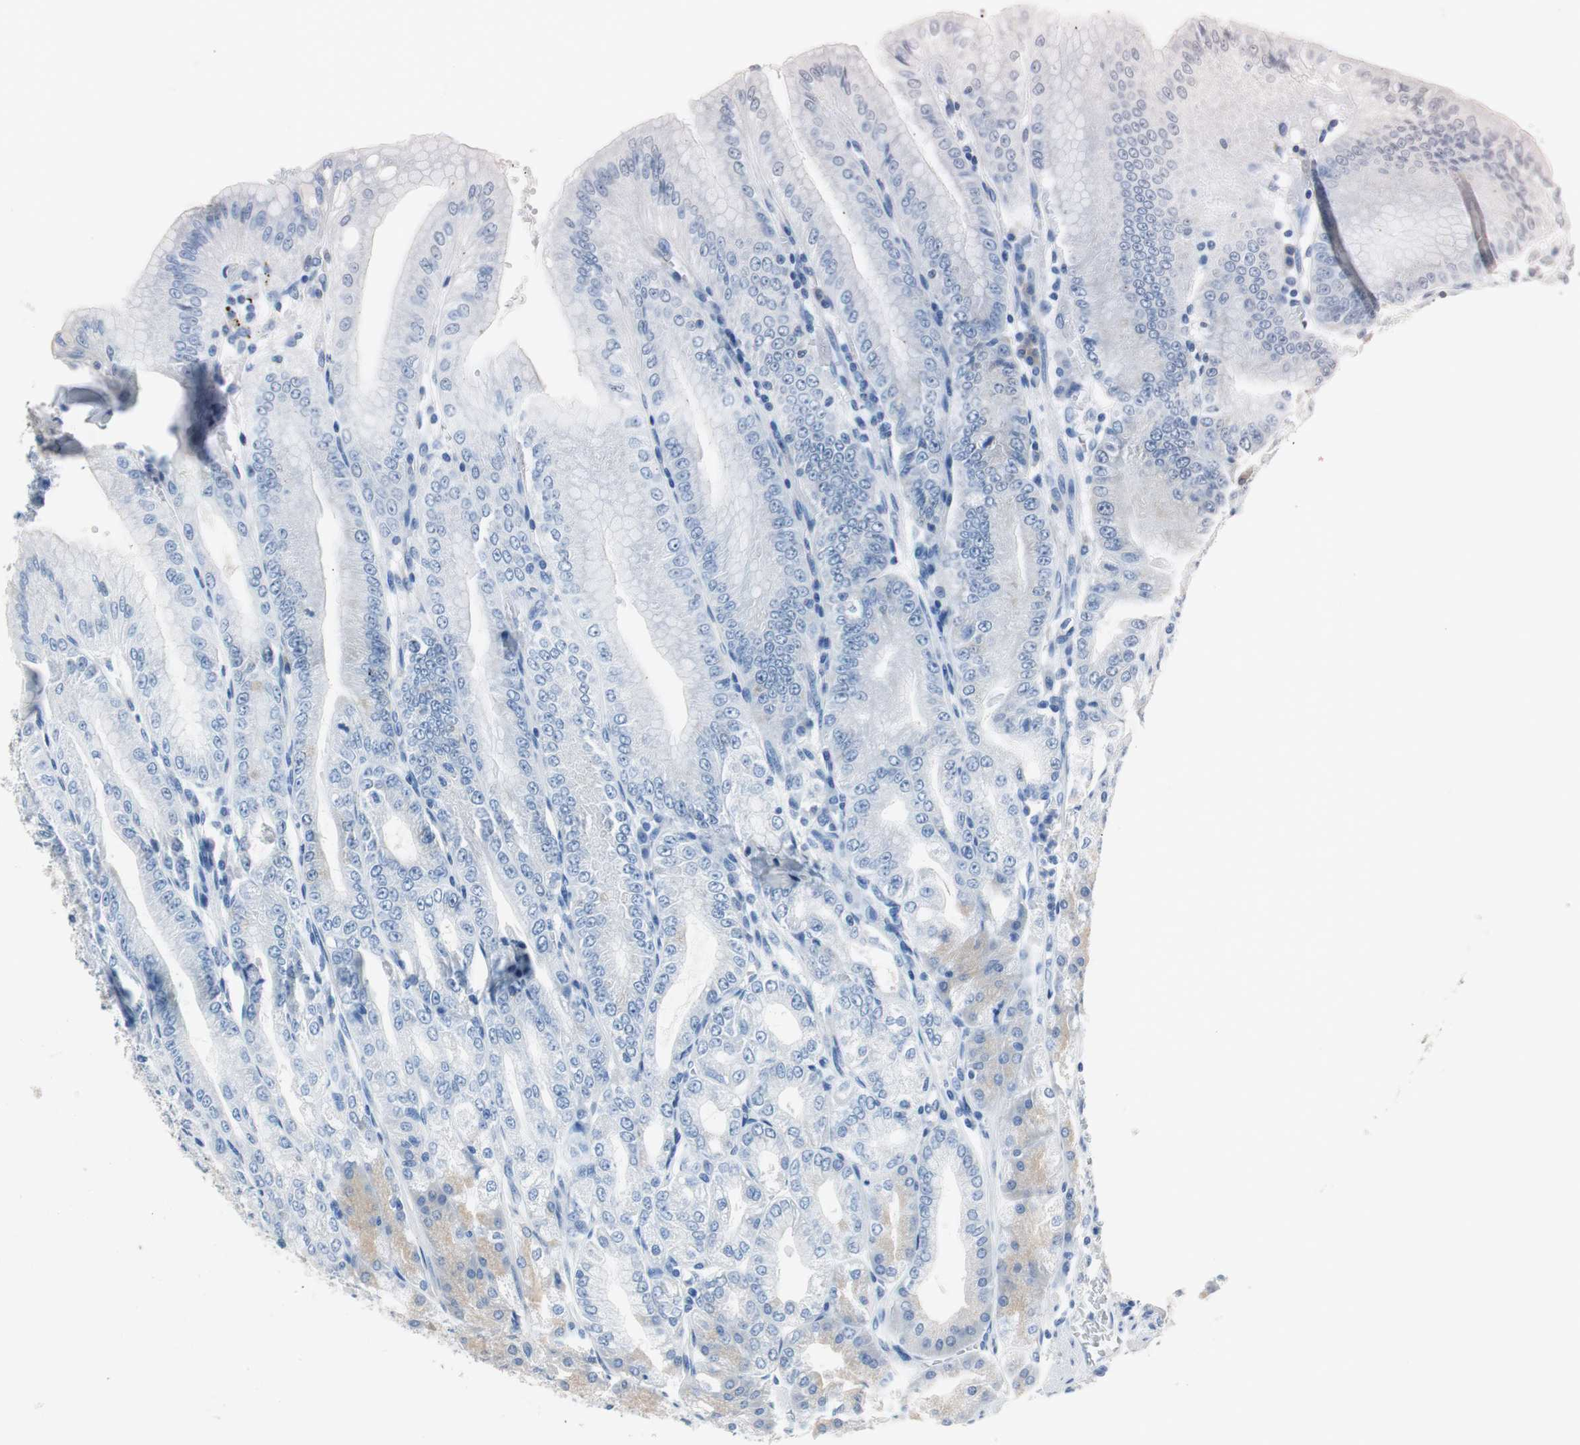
{"staining": {"intensity": "moderate", "quantity": "25%-75%", "location": "cytoplasmic/membranous"}, "tissue": "stomach", "cell_type": "Glandular cells", "image_type": "normal", "snomed": [{"axis": "morphology", "description": "Normal tissue, NOS"}, {"axis": "topography", "description": "Stomach, lower"}], "caption": "Stomach was stained to show a protein in brown. There is medium levels of moderate cytoplasmic/membranous staining in approximately 25%-75% of glandular cells.", "gene": "CNOT3", "patient": {"sex": "male", "age": 71}}